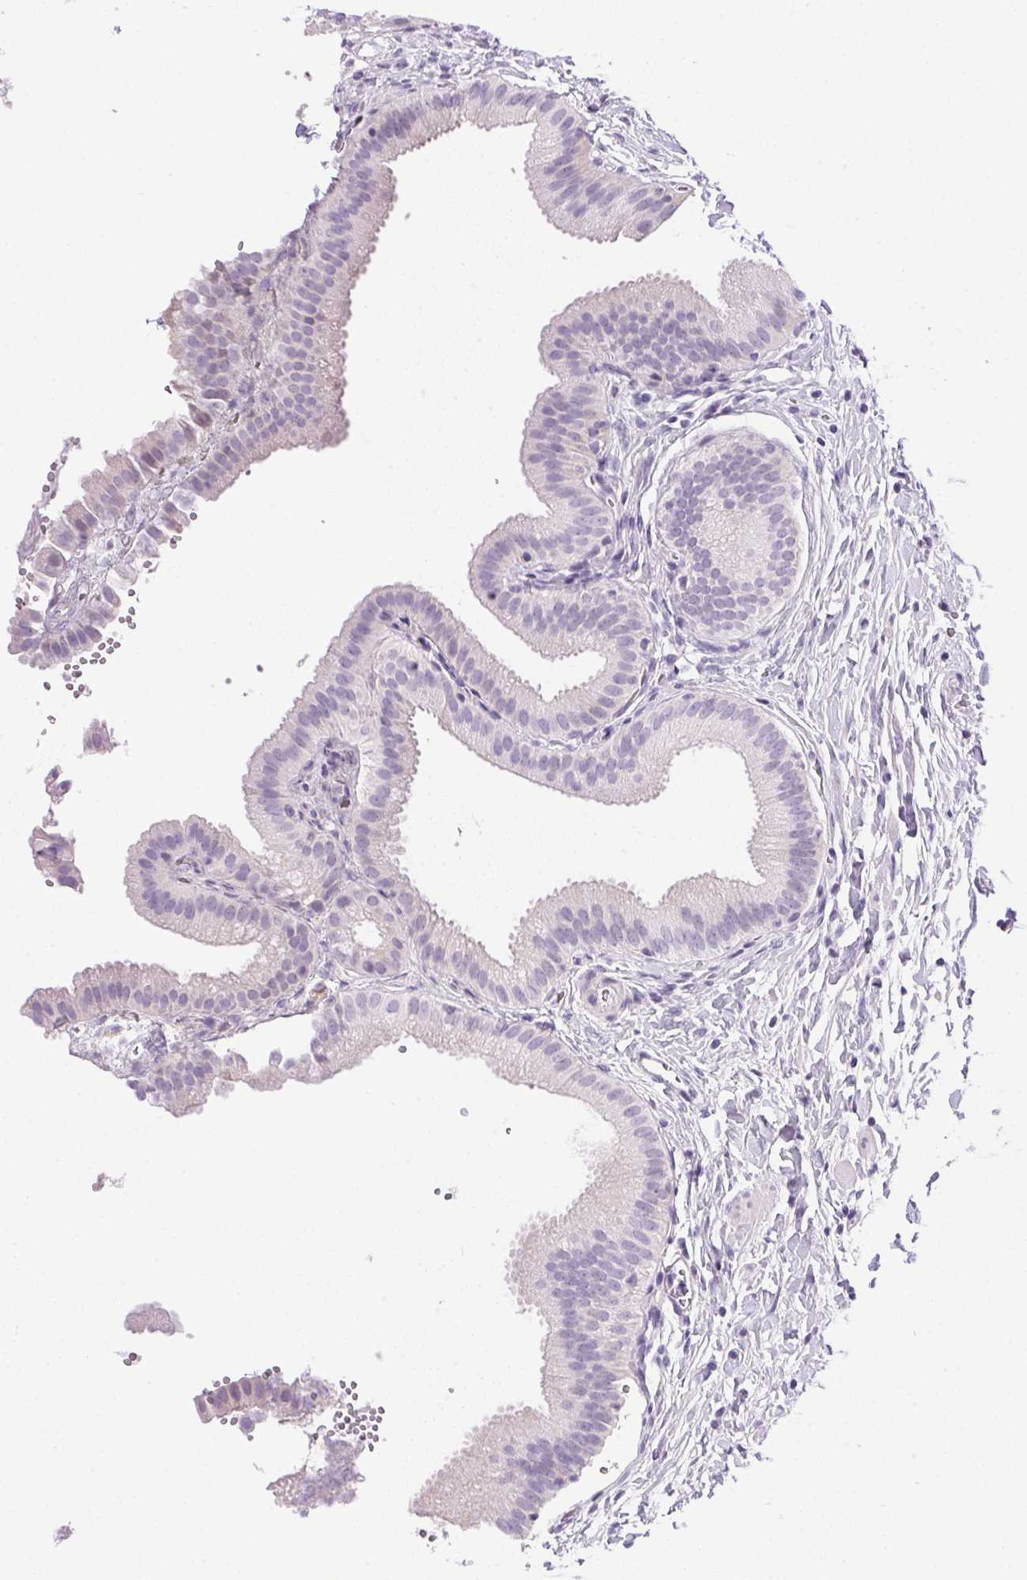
{"staining": {"intensity": "negative", "quantity": "none", "location": "none"}, "tissue": "gallbladder", "cell_type": "Glandular cells", "image_type": "normal", "snomed": [{"axis": "morphology", "description": "Normal tissue, NOS"}, {"axis": "topography", "description": "Gallbladder"}], "caption": "This micrograph is of unremarkable gallbladder stained with IHC to label a protein in brown with the nuclei are counter-stained blue. There is no positivity in glandular cells. (DAB (3,3'-diaminobenzidine) IHC visualized using brightfield microscopy, high magnification).", "gene": "ATP6V0A4", "patient": {"sex": "female", "age": 63}}